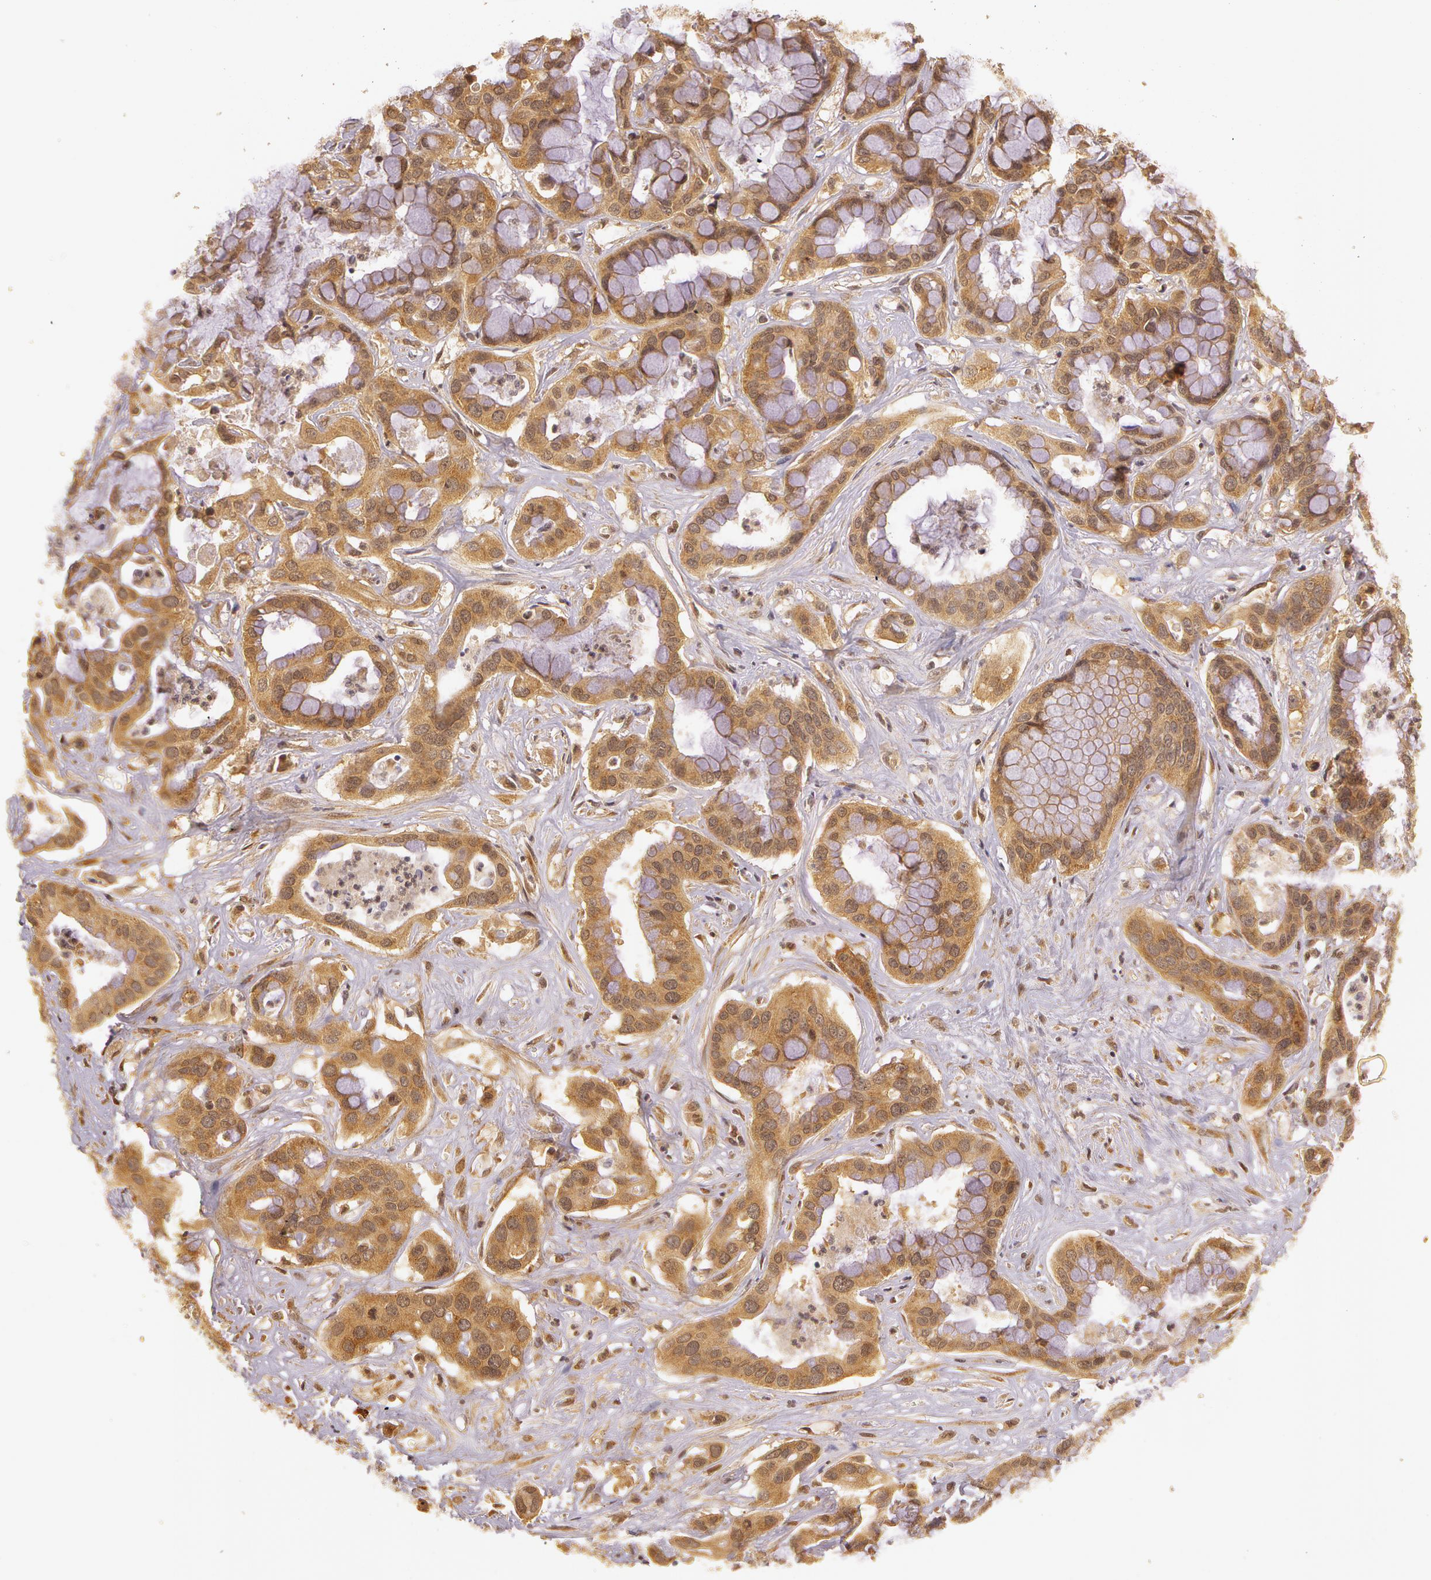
{"staining": {"intensity": "moderate", "quantity": ">75%", "location": "cytoplasmic/membranous"}, "tissue": "liver cancer", "cell_type": "Tumor cells", "image_type": "cancer", "snomed": [{"axis": "morphology", "description": "Cholangiocarcinoma"}, {"axis": "topography", "description": "Liver"}], "caption": "DAB (3,3'-diaminobenzidine) immunohistochemical staining of human cholangiocarcinoma (liver) displays moderate cytoplasmic/membranous protein expression in about >75% of tumor cells. (DAB IHC with brightfield microscopy, high magnification).", "gene": "ASCC2", "patient": {"sex": "female", "age": 65}}